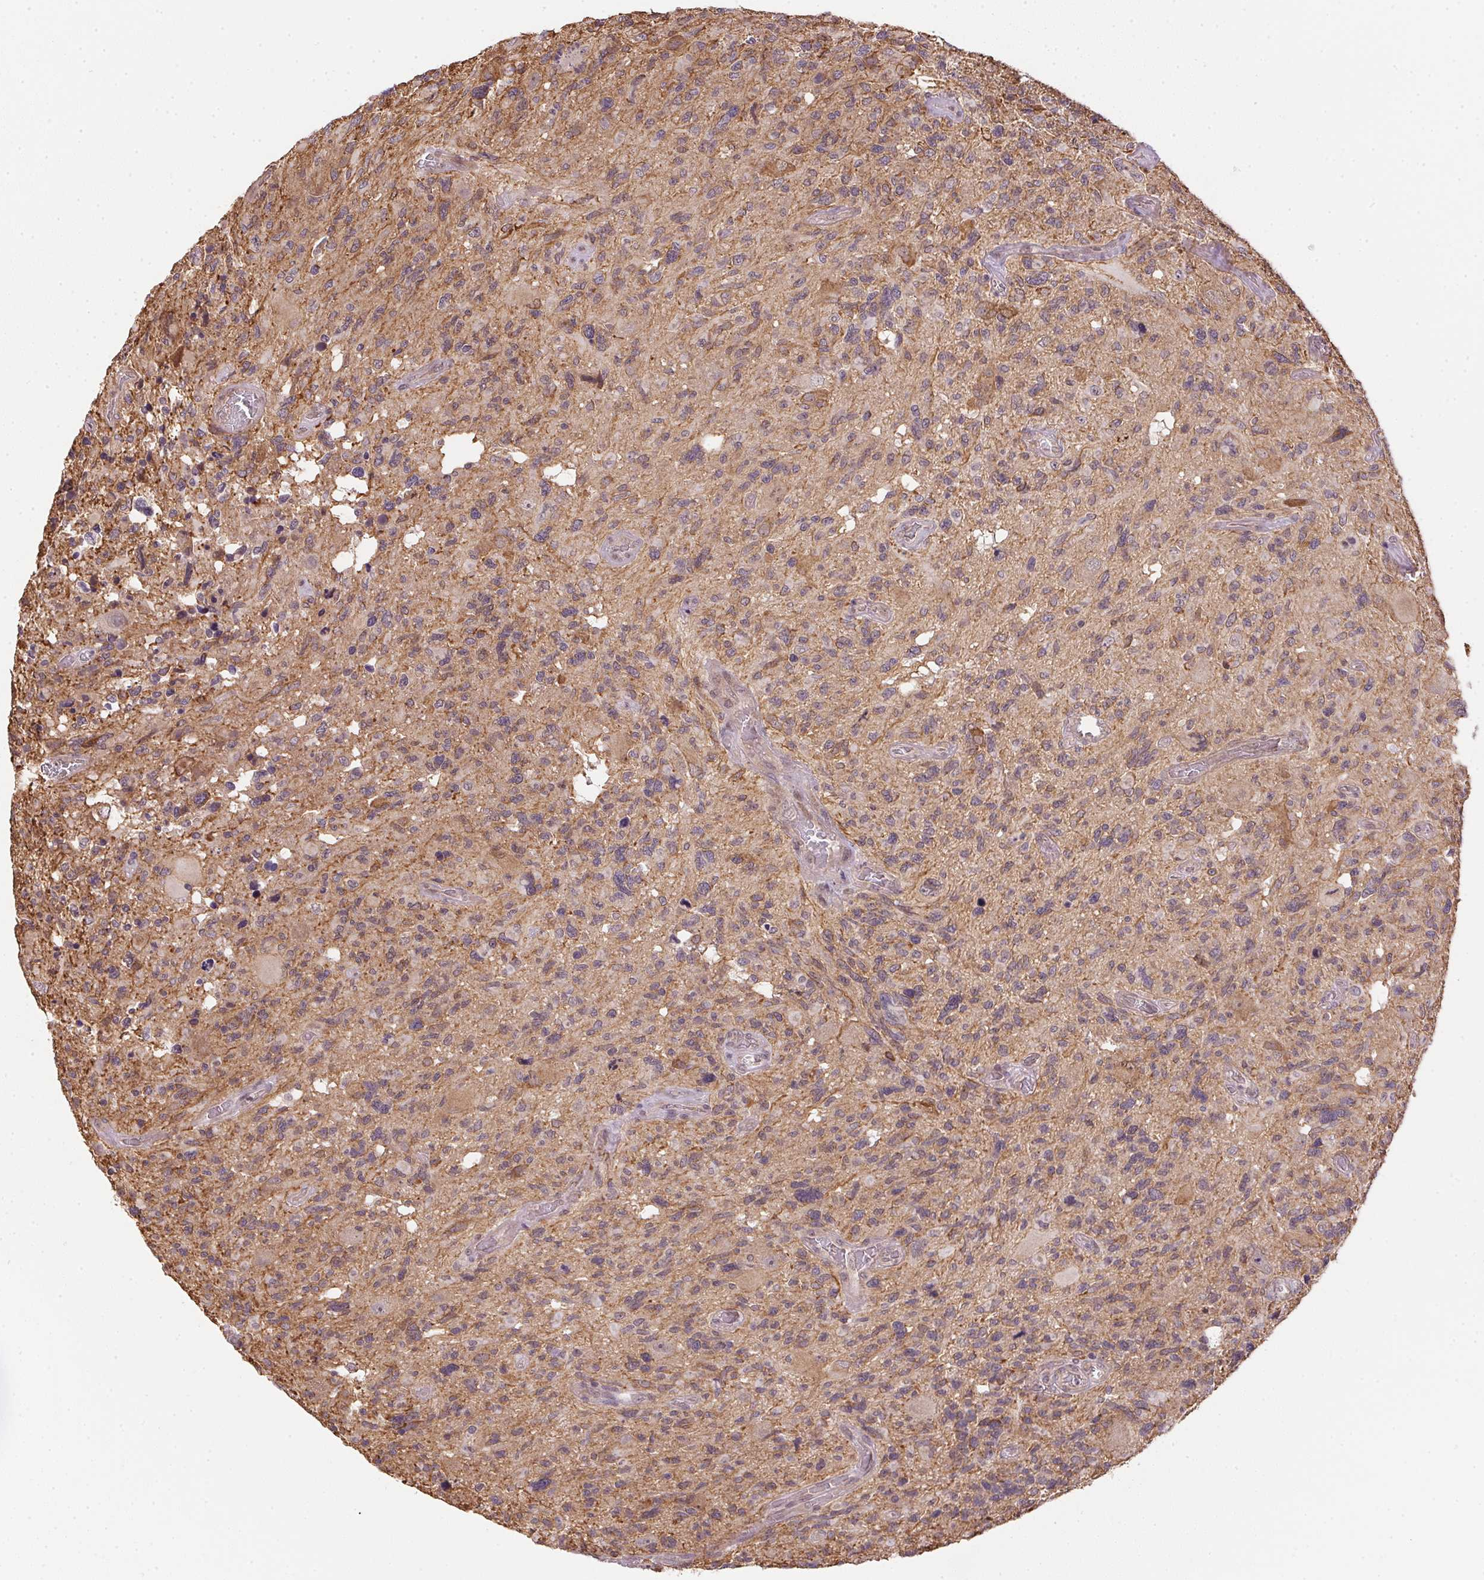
{"staining": {"intensity": "weak", "quantity": "<25%", "location": "cytoplasmic/membranous"}, "tissue": "glioma", "cell_type": "Tumor cells", "image_type": "cancer", "snomed": [{"axis": "morphology", "description": "Glioma, malignant, High grade"}, {"axis": "topography", "description": "Brain"}], "caption": "Immunohistochemical staining of glioma reveals no significant positivity in tumor cells.", "gene": "CFAP92", "patient": {"sex": "male", "age": 49}}